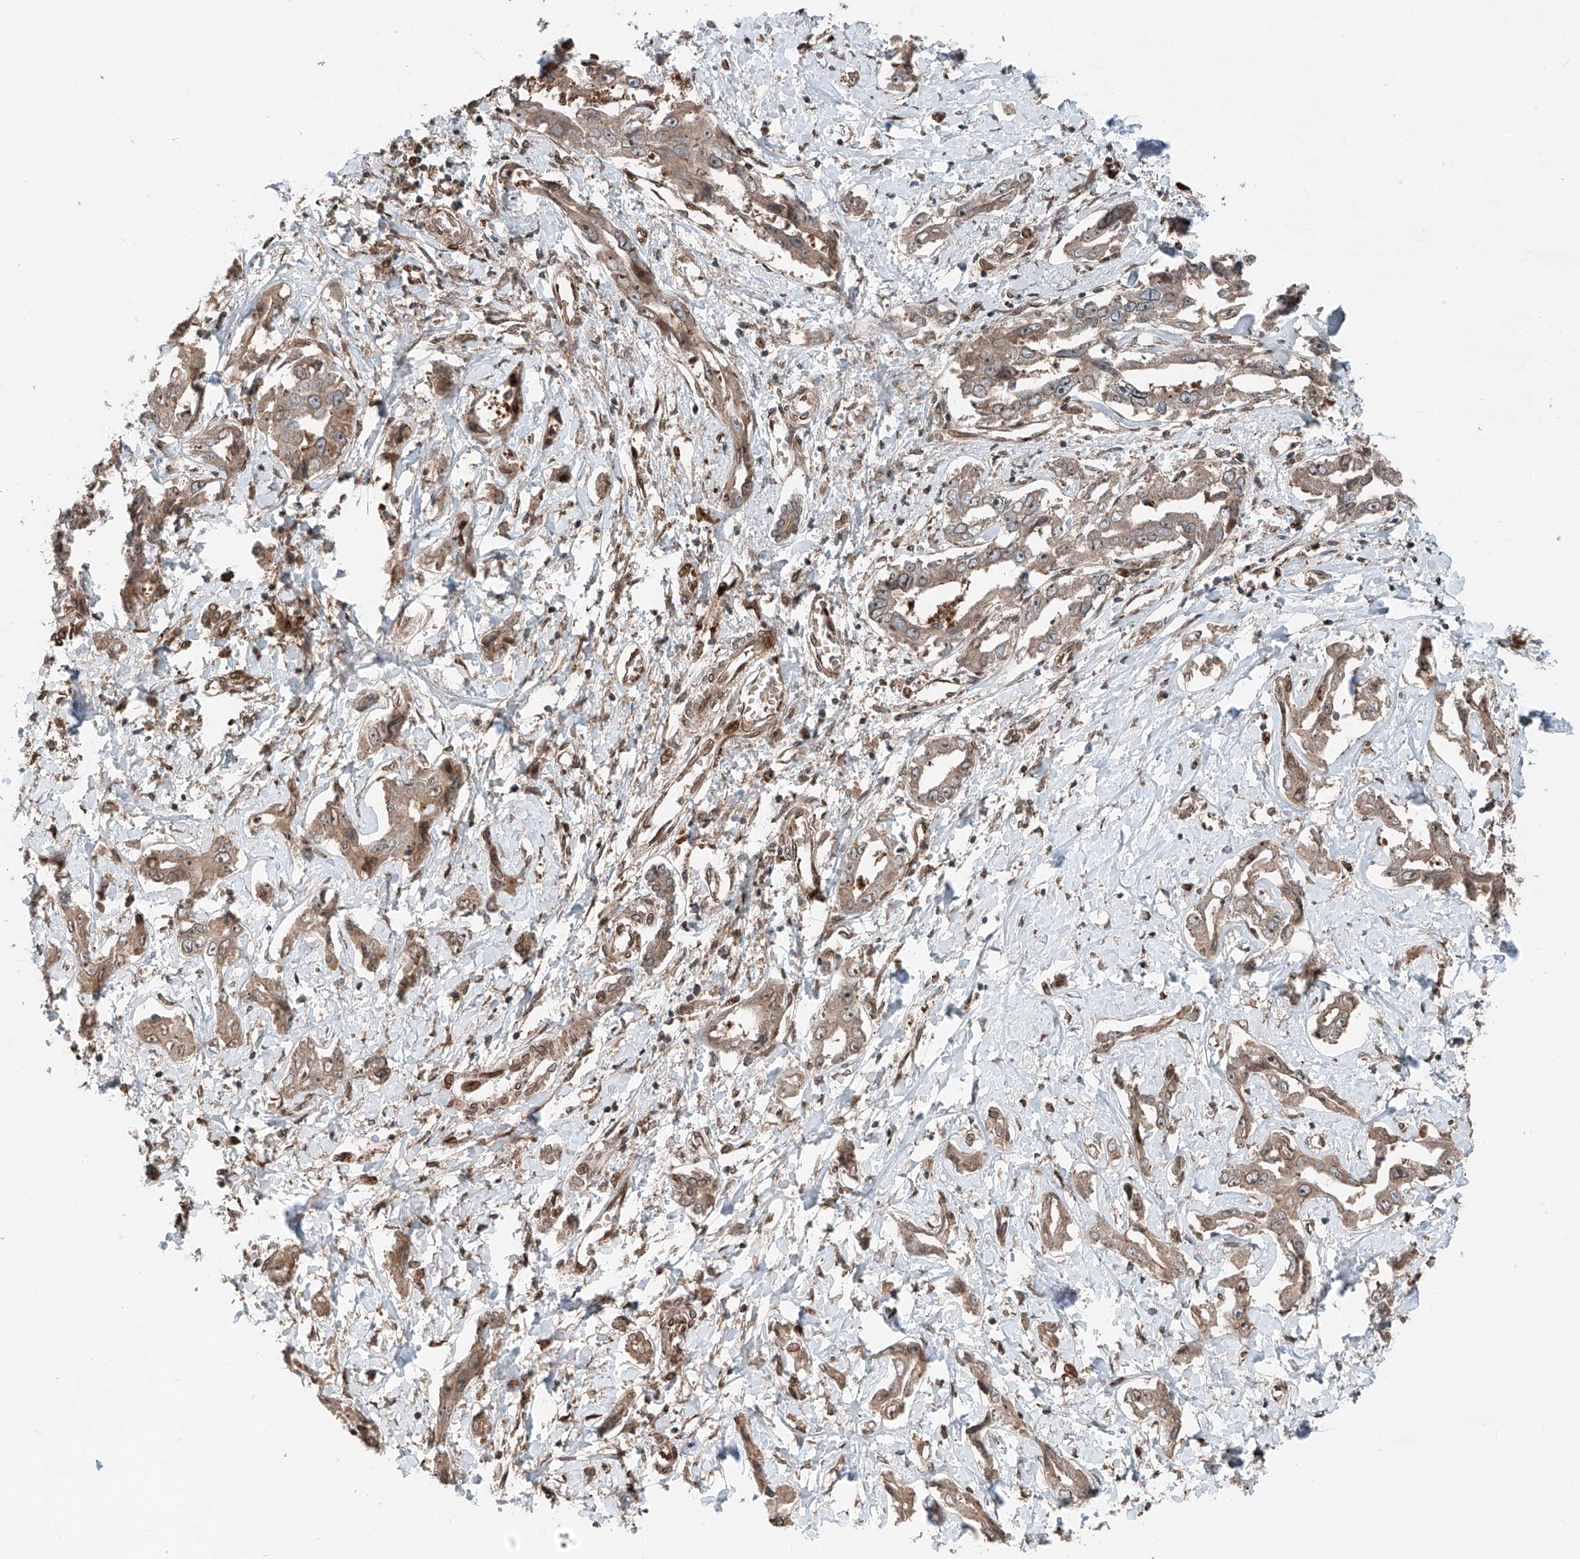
{"staining": {"intensity": "moderate", "quantity": ">75%", "location": "cytoplasmic/membranous"}, "tissue": "liver cancer", "cell_type": "Tumor cells", "image_type": "cancer", "snomed": [{"axis": "morphology", "description": "Cholangiocarcinoma"}, {"axis": "topography", "description": "Liver"}], "caption": "Moderate cytoplasmic/membranous positivity is seen in approximately >75% of tumor cells in liver cancer (cholangiocarcinoma). (DAB (3,3'-diaminobenzidine) IHC, brown staining for protein, blue staining for nuclei).", "gene": "CEP162", "patient": {"sex": "male", "age": 59}}